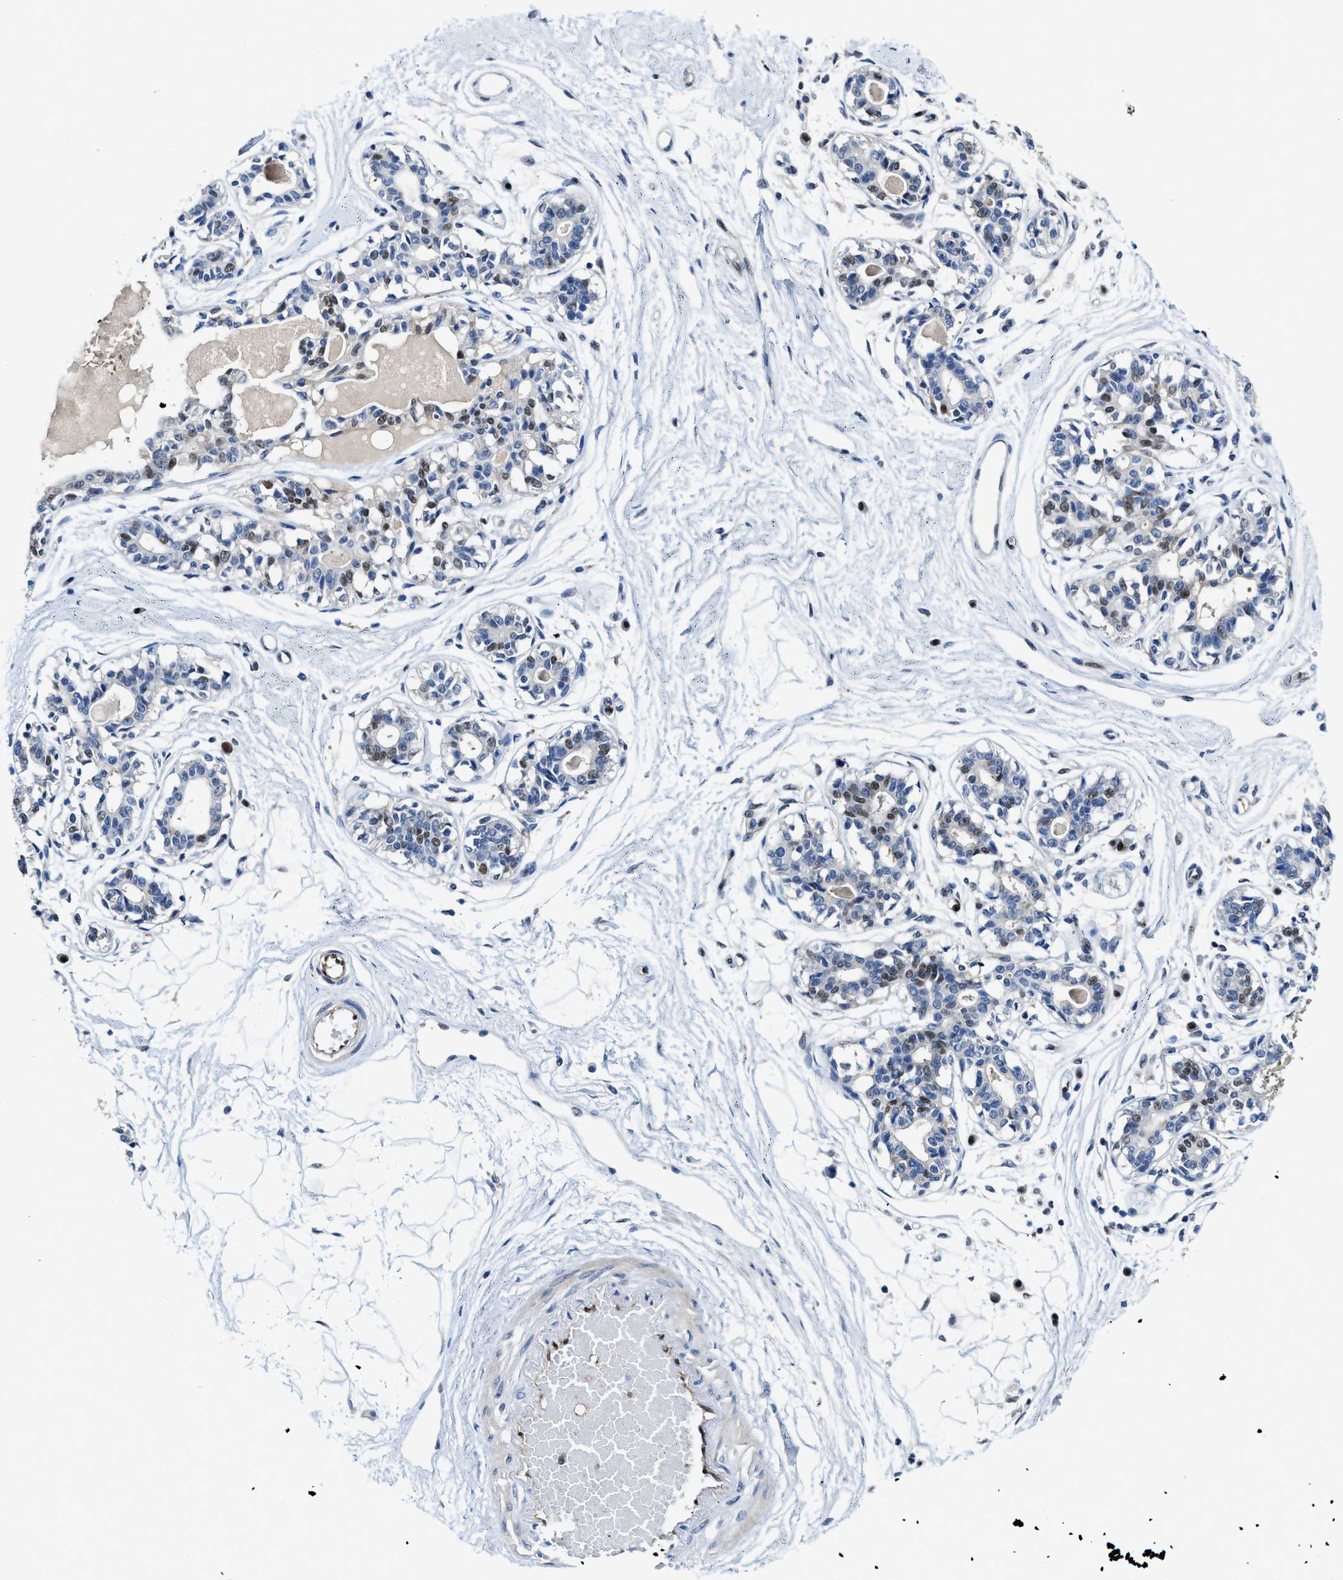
{"staining": {"intensity": "negative", "quantity": "none", "location": "none"}, "tissue": "breast", "cell_type": "Adipocytes", "image_type": "normal", "snomed": [{"axis": "morphology", "description": "Normal tissue, NOS"}, {"axis": "topography", "description": "Breast"}], "caption": "A high-resolution photomicrograph shows immunohistochemistry (IHC) staining of benign breast, which exhibits no significant positivity in adipocytes. (DAB IHC, high magnification).", "gene": "LTA4H", "patient": {"sex": "female", "age": 45}}